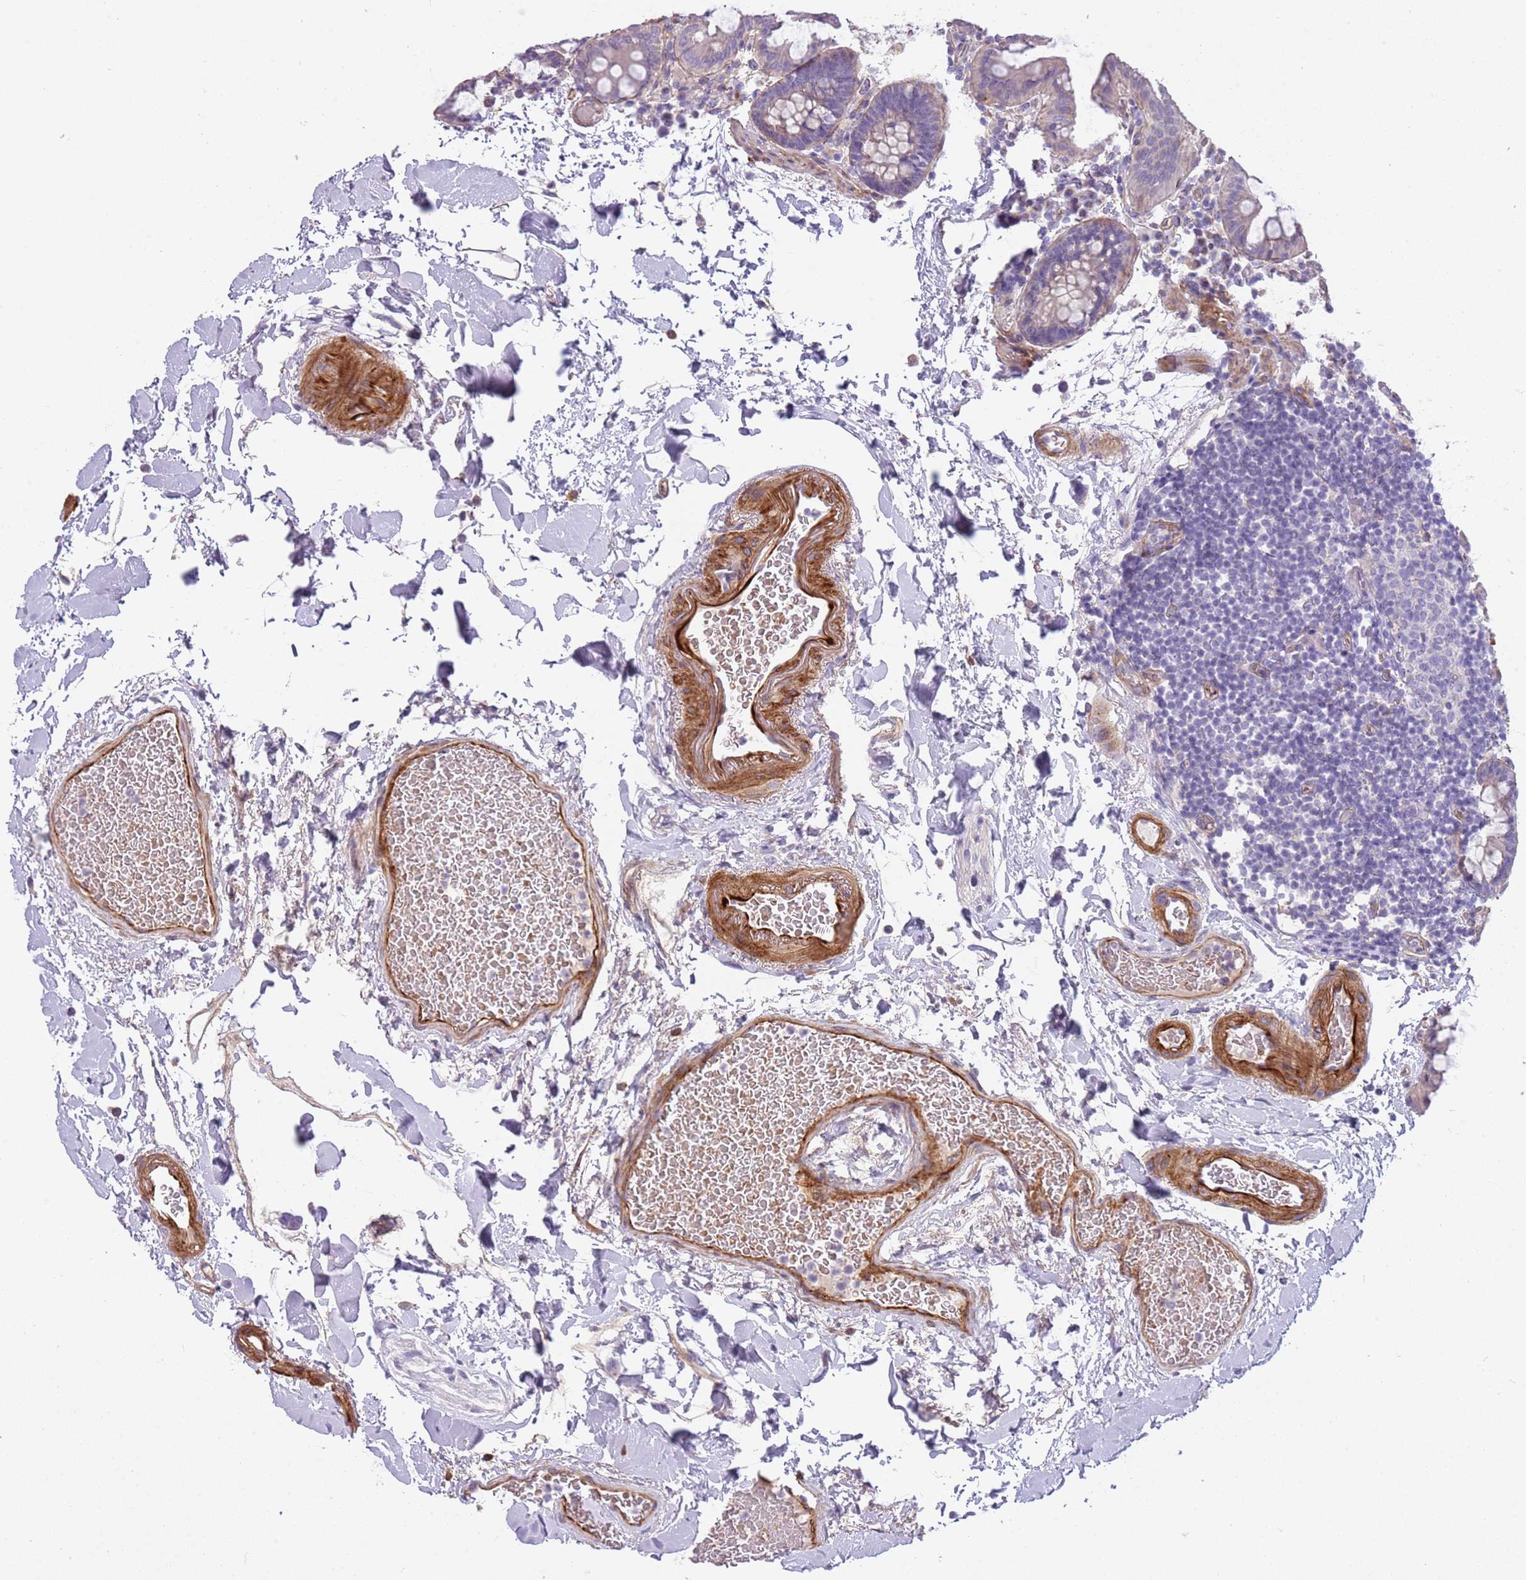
{"staining": {"intensity": "strong", "quantity": ">75%", "location": "cytoplasmic/membranous"}, "tissue": "colon", "cell_type": "Endothelial cells", "image_type": "normal", "snomed": [{"axis": "morphology", "description": "Normal tissue, NOS"}, {"axis": "topography", "description": "Colon"}], "caption": "High-power microscopy captured an immunohistochemistry (IHC) image of normal colon, revealing strong cytoplasmic/membranous positivity in approximately >75% of endothelial cells.", "gene": "TINAGL1", "patient": {"sex": "male", "age": 75}}